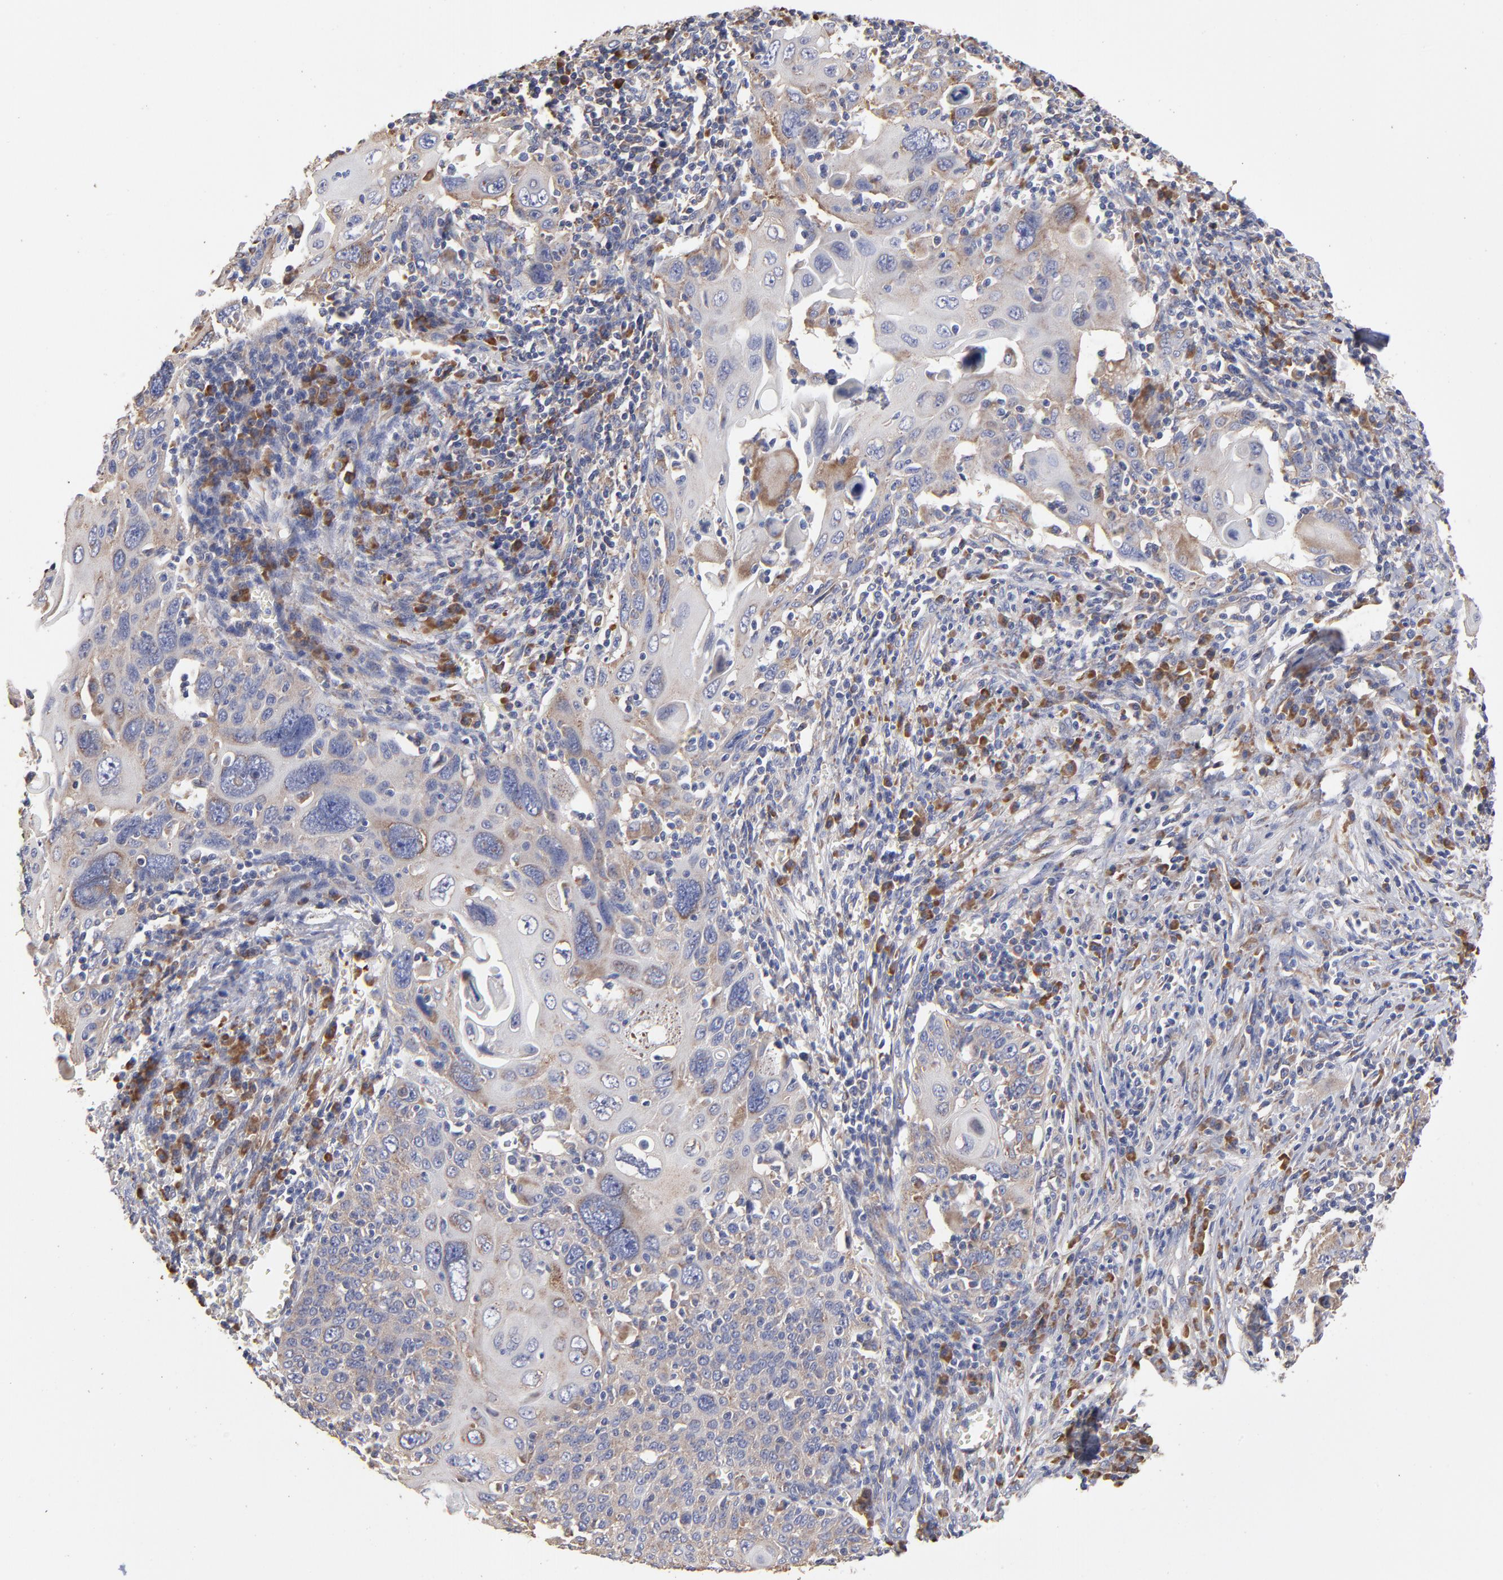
{"staining": {"intensity": "weak", "quantity": ">75%", "location": "cytoplasmic/membranous"}, "tissue": "cervical cancer", "cell_type": "Tumor cells", "image_type": "cancer", "snomed": [{"axis": "morphology", "description": "Squamous cell carcinoma, NOS"}, {"axis": "topography", "description": "Cervix"}], "caption": "Human squamous cell carcinoma (cervical) stained for a protein (brown) shows weak cytoplasmic/membranous positive positivity in about >75% of tumor cells.", "gene": "RPL3", "patient": {"sex": "female", "age": 54}}